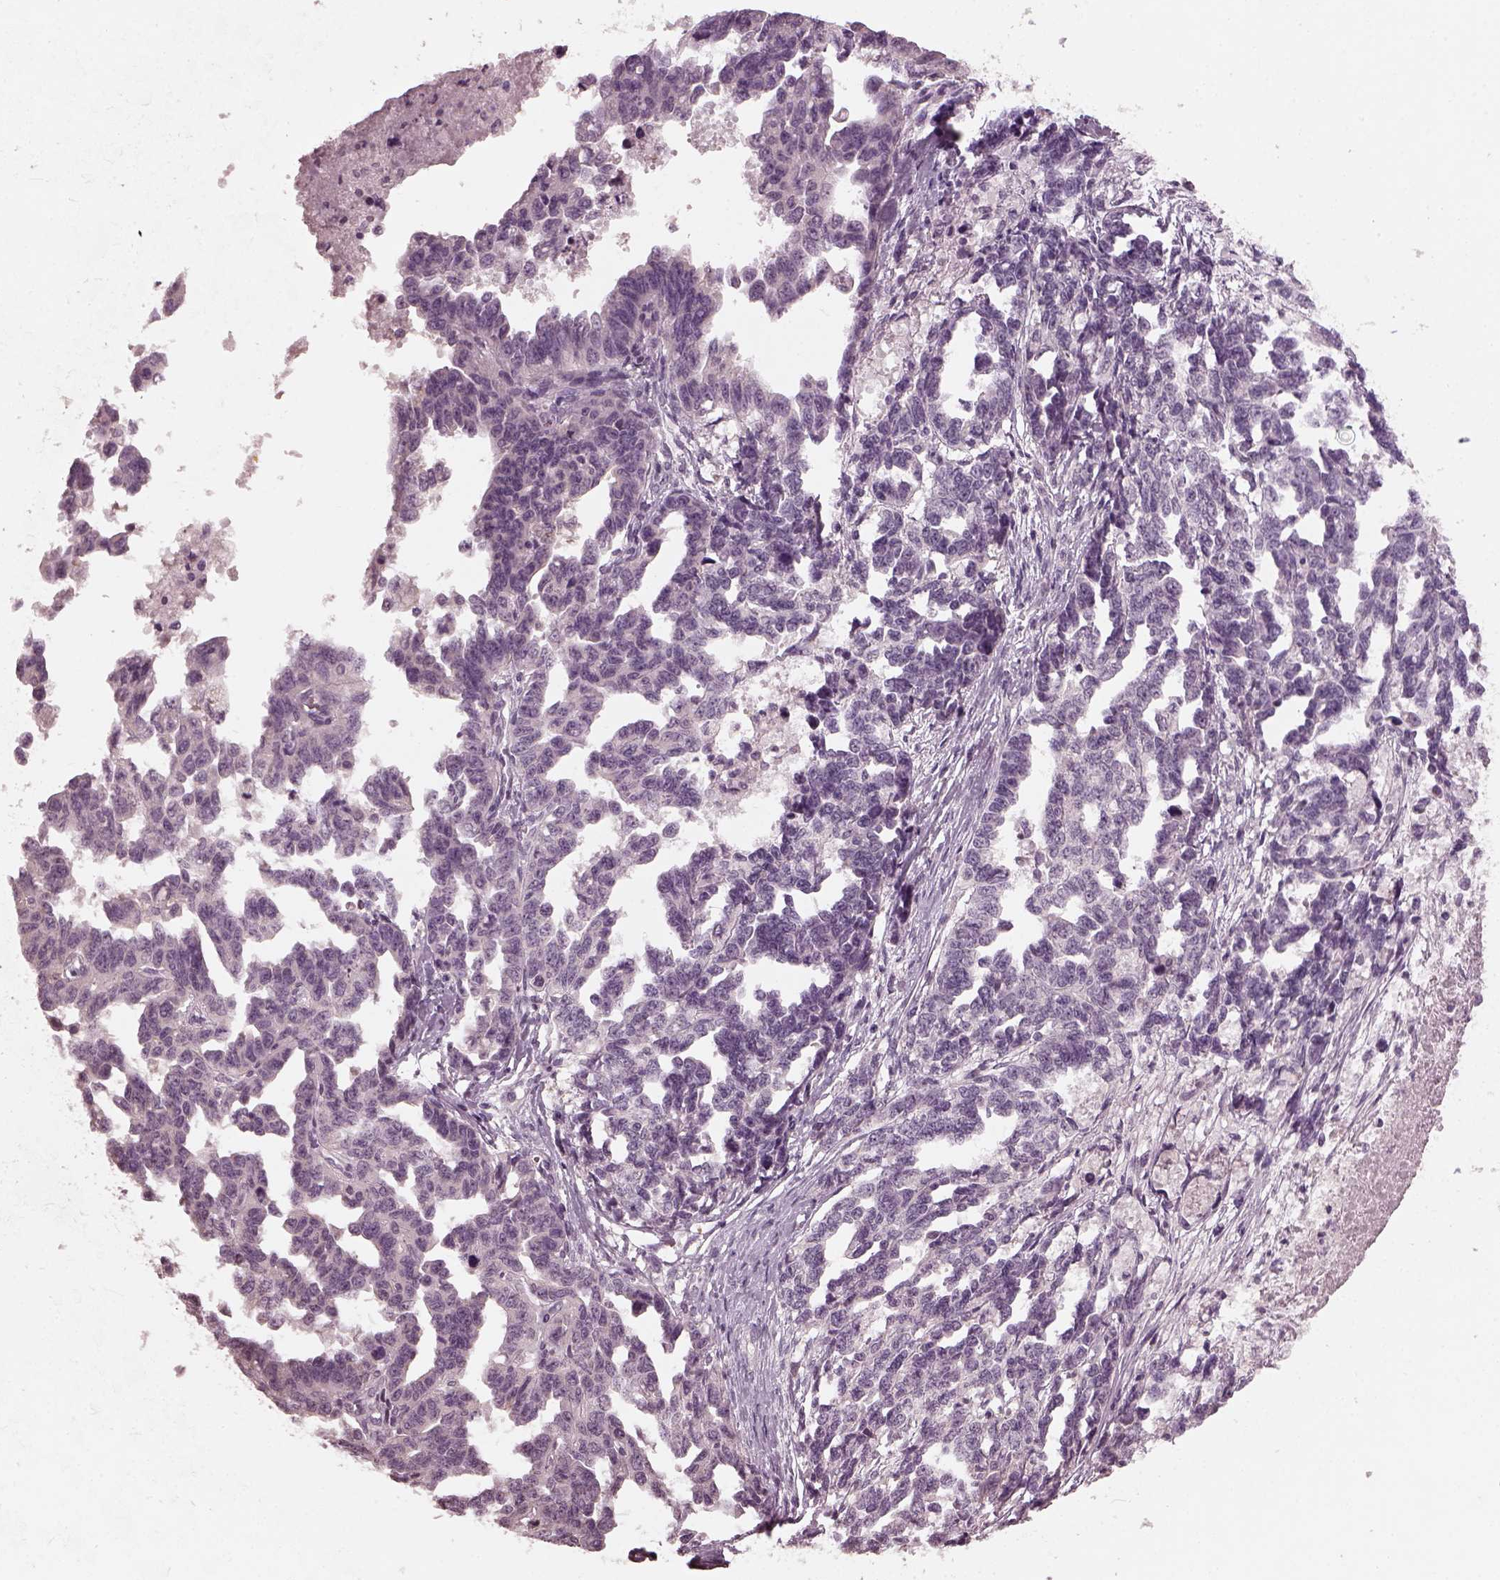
{"staining": {"intensity": "negative", "quantity": "none", "location": "none"}, "tissue": "ovarian cancer", "cell_type": "Tumor cells", "image_type": "cancer", "snomed": [{"axis": "morphology", "description": "Cystadenocarcinoma, serous, NOS"}, {"axis": "topography", "description": "Ovary"}], "caption": "An immunohistochemistry photomicrograph of serous cystadenocarcinoma (ovarian) is shown. There is no staining in tumor cells of serous cystadenocarcinoma (ovarian).", "gene": "RCVRN", "patient": {"sex": "female", "age": 69}}